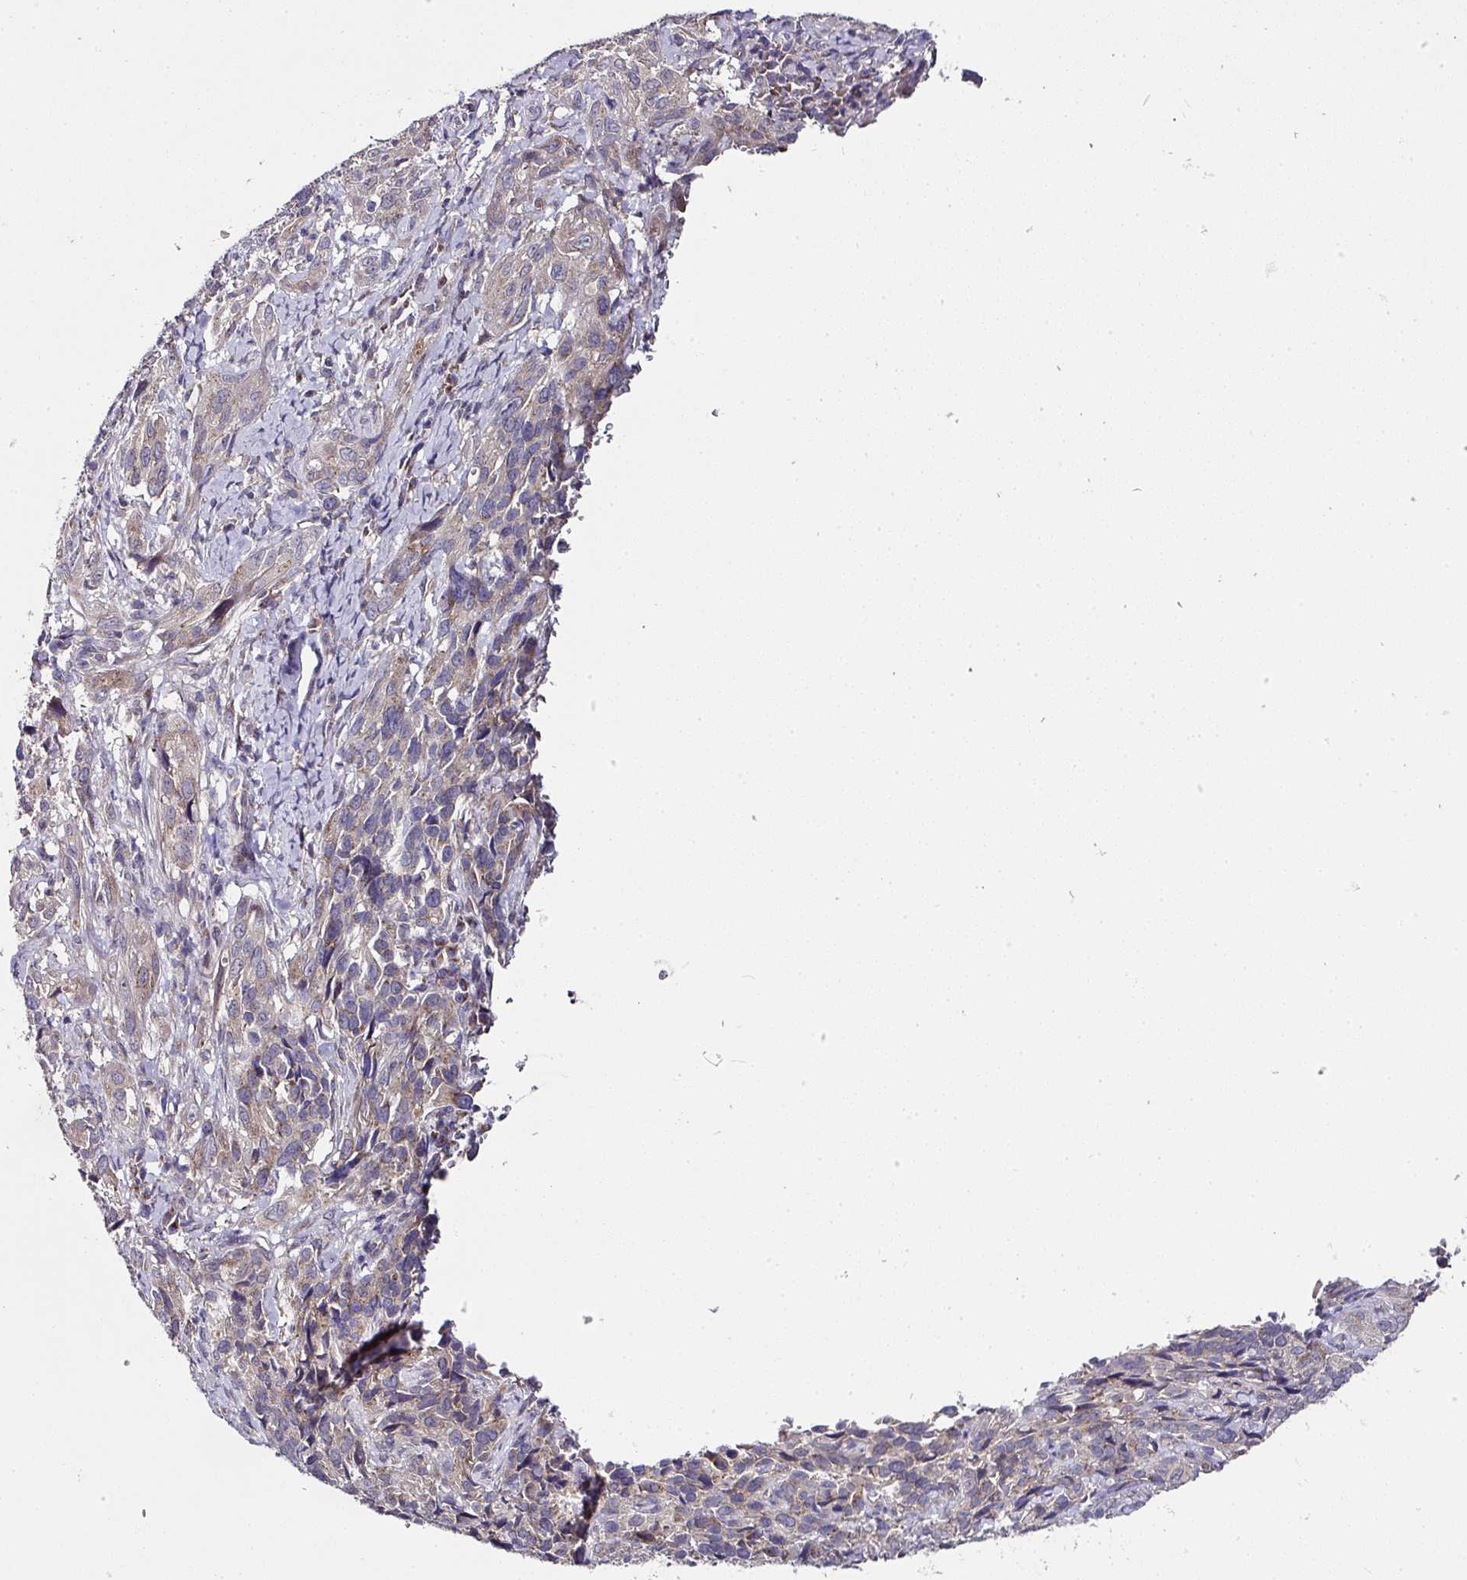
{"staining": {"intensity": "weak", "quantity": "25%-75%", "location": "cytoplasmic/membranous"}, "tissue": "cervical cancer", "cell_type": "Tumor cells", "image_type": "cancer", "snomed": [{"axis": "morphology", "description": "Squamous cell carcinoma, NOS"}, {"axis": "topography", "description": "Cervix"}], "caption": "Weak cytoplasmic/membranous protein positivity is present in about 25%-75% of tumor cells in cervical cancer.", "gene": "SKIC2", "patient": {"sex": "female", "age": 51}}